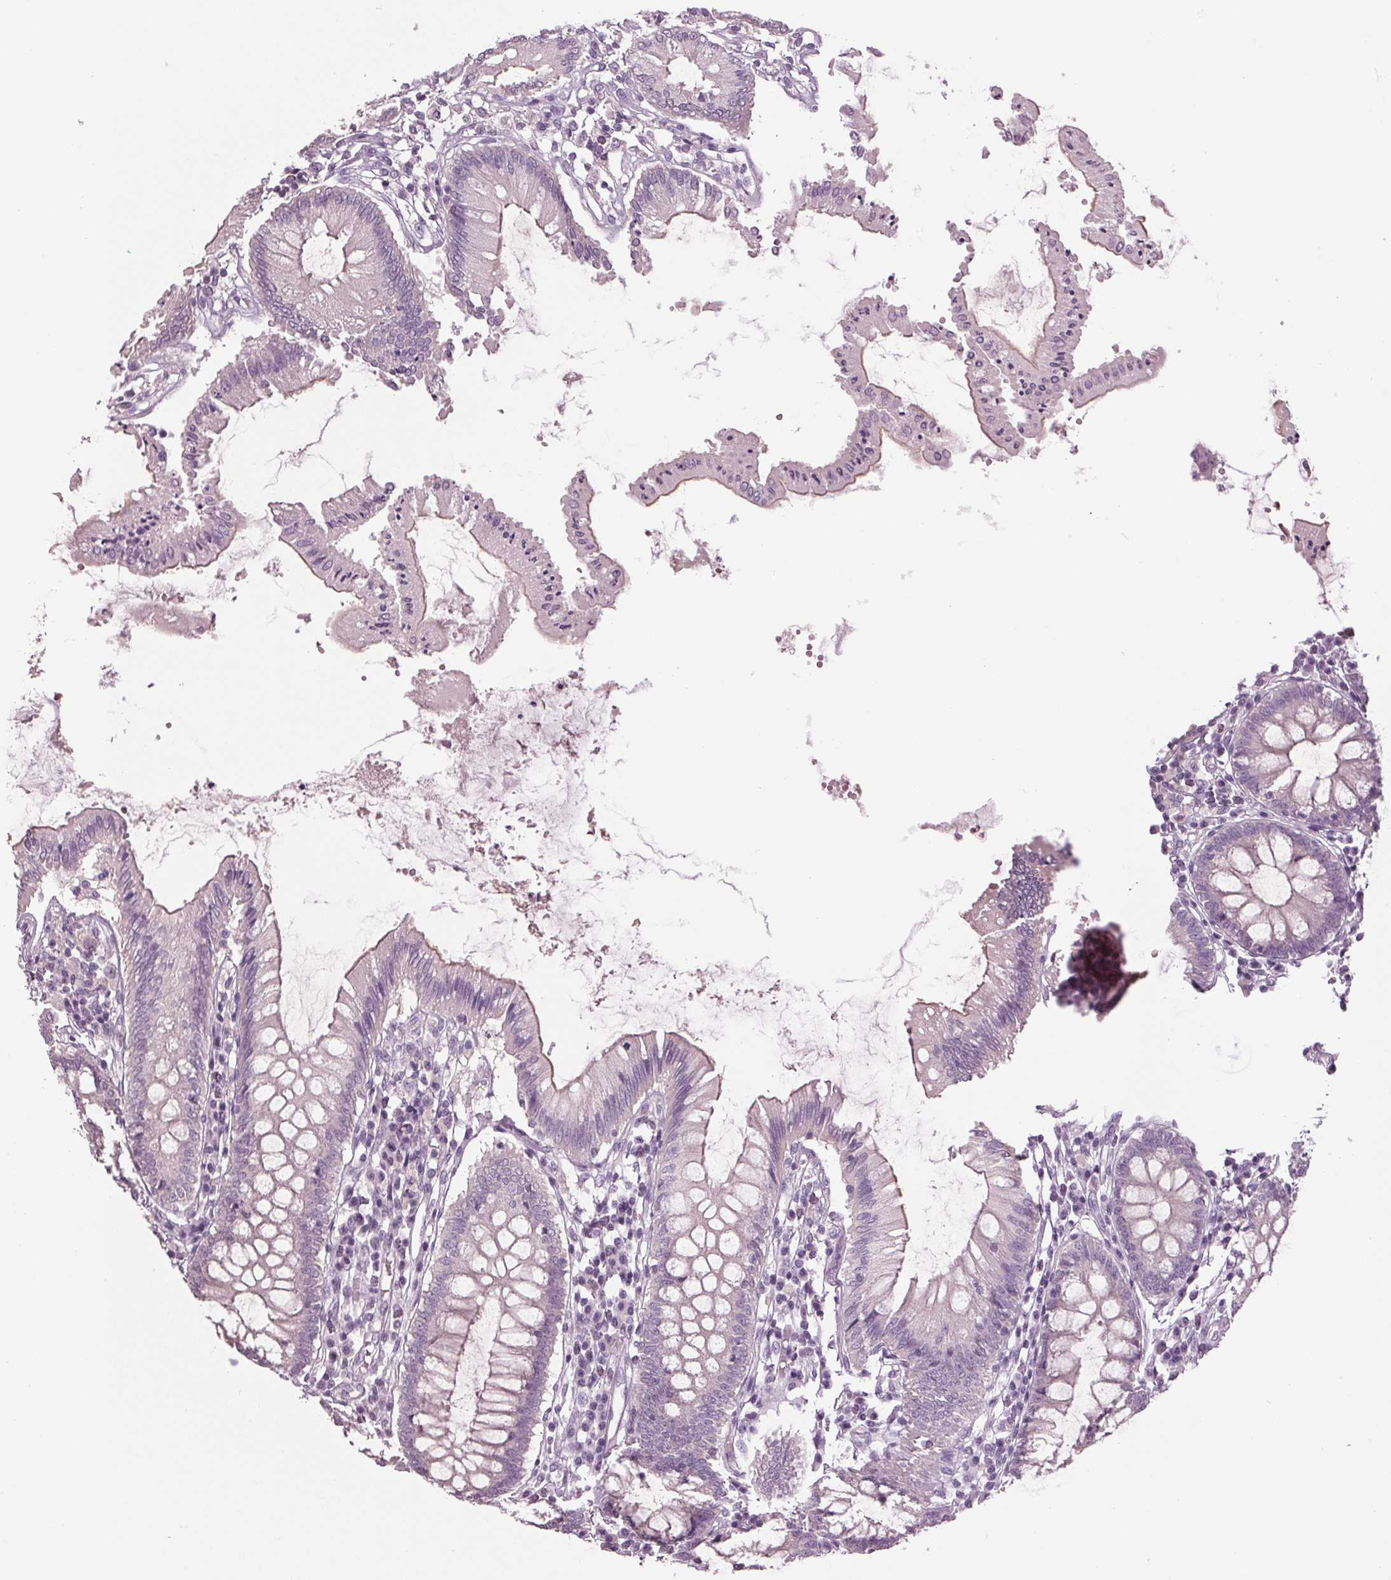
{"staining": {"intensity": "negative", "quantity": "none", "location": "none"}, "tissue": "colon", "cell_type": "Endothelial cells", "image_type": "normal", "snomed": [{"axis": "morphology", "description": "Normal tissue, NOS"}, {"axis": "morphology", "description": "Adenocarcinoma, NOS"}, {"axis": "topography", "description": "Colon"}], "caption": "High magnification brightfield microscopy of benign colon stained with DAB (3,3'-diaminobenzidine) (brown) and counterstained with hematoxylin (blue): endothelial cells show no significant expression. (DAB immunohistochemistry, high magnification).", "gene": "TNNC2", "patient": {"sex": "male", "age": 83}}